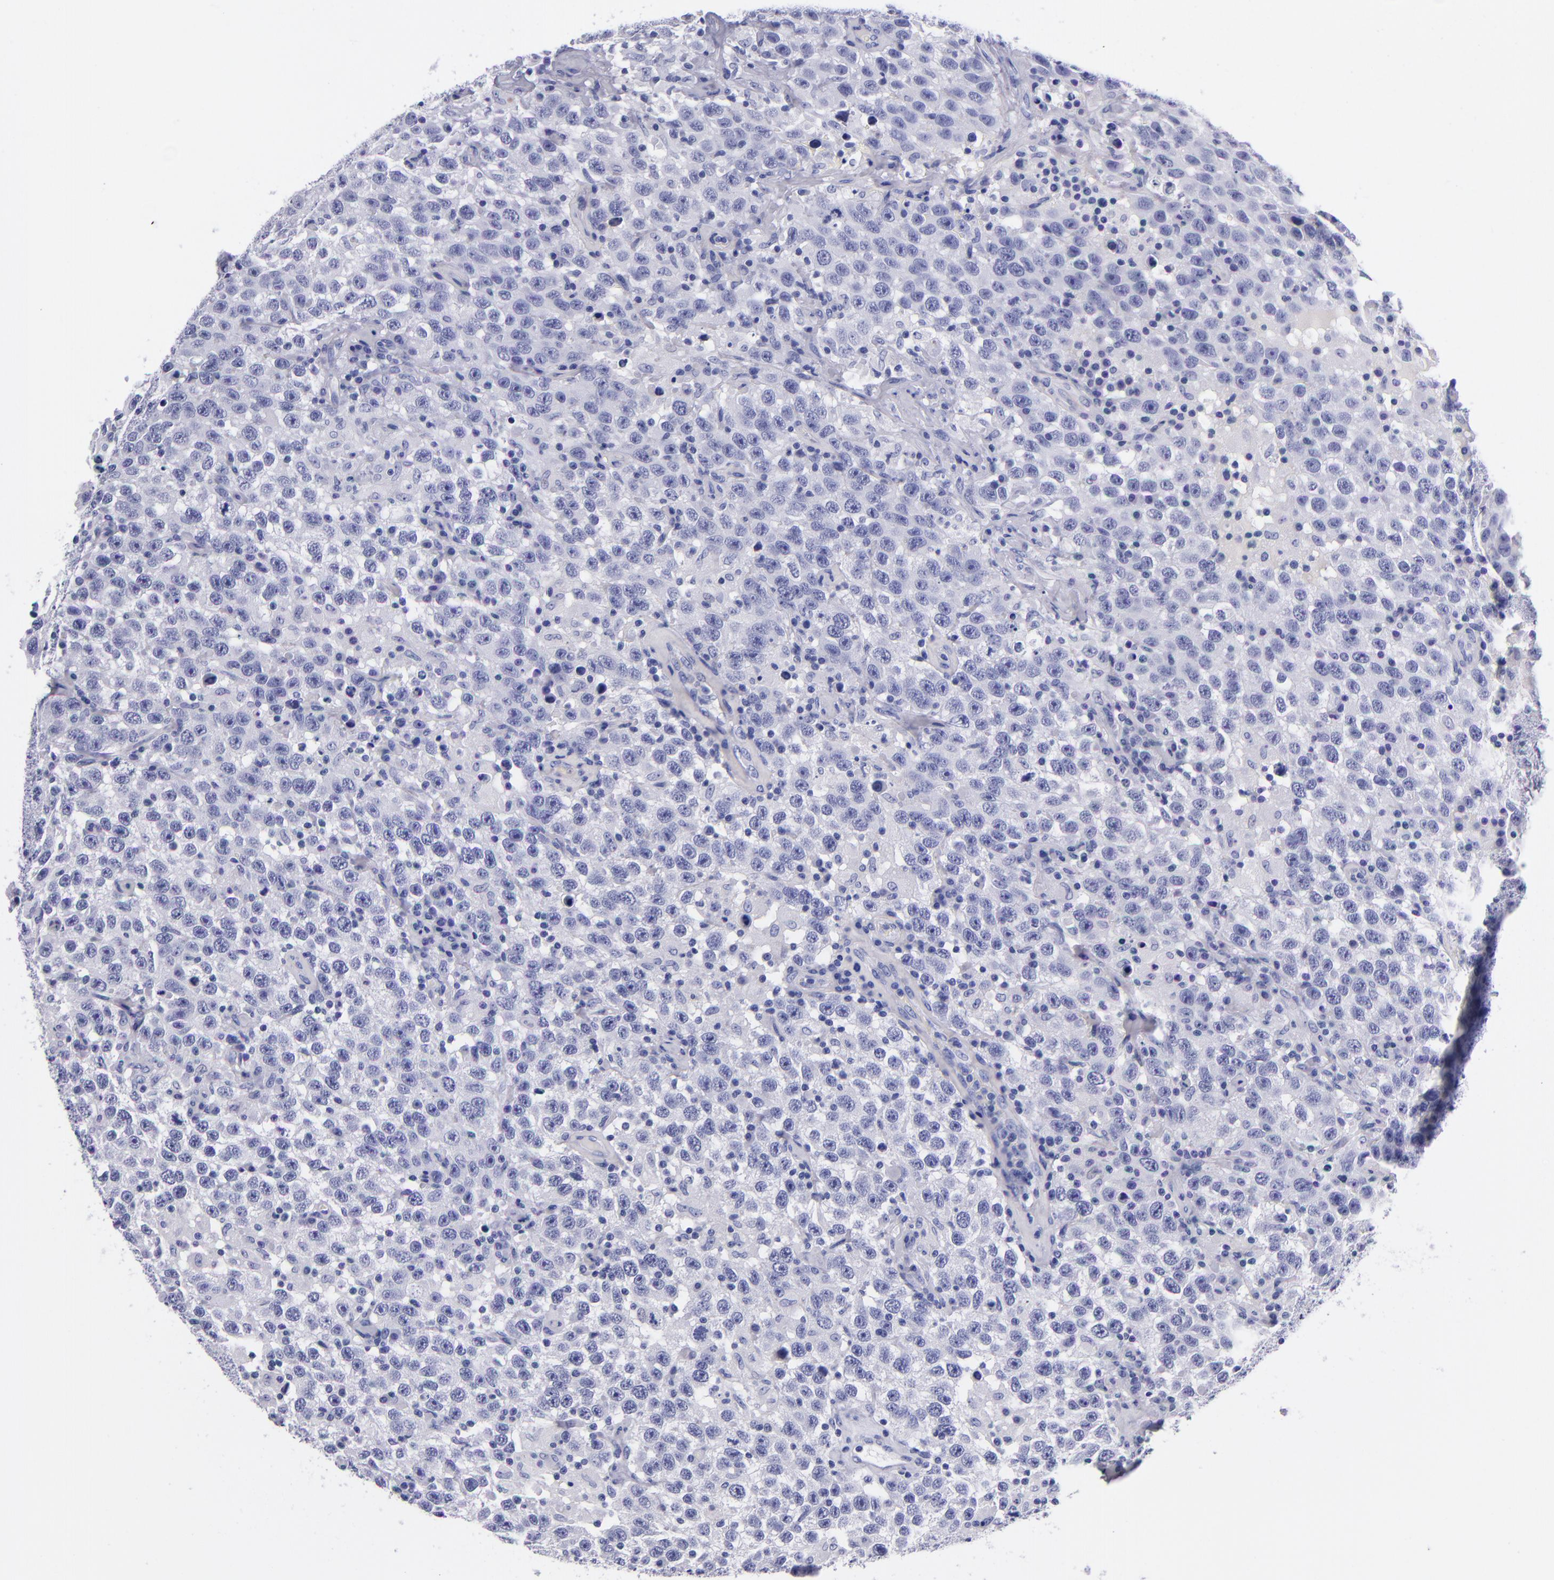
{"staining": {"intensity": "negative", "quantity": "none", "location": "none"}, "tissue": "testis cancer", "cell_type": "Tumor cells", "image_type": "cancer", "snomed": [{"axis": "morphology", "description": "Seminoma, NOS"}, {"axis": "topography", "description": "Testis"}], "caption": "Immunohistochemistry (IHC) of testis cancer (seminoma) exhibits no expression in tumor cells.", "gene": "SV2A", "patient": {"sex": "male", "age": 41}}